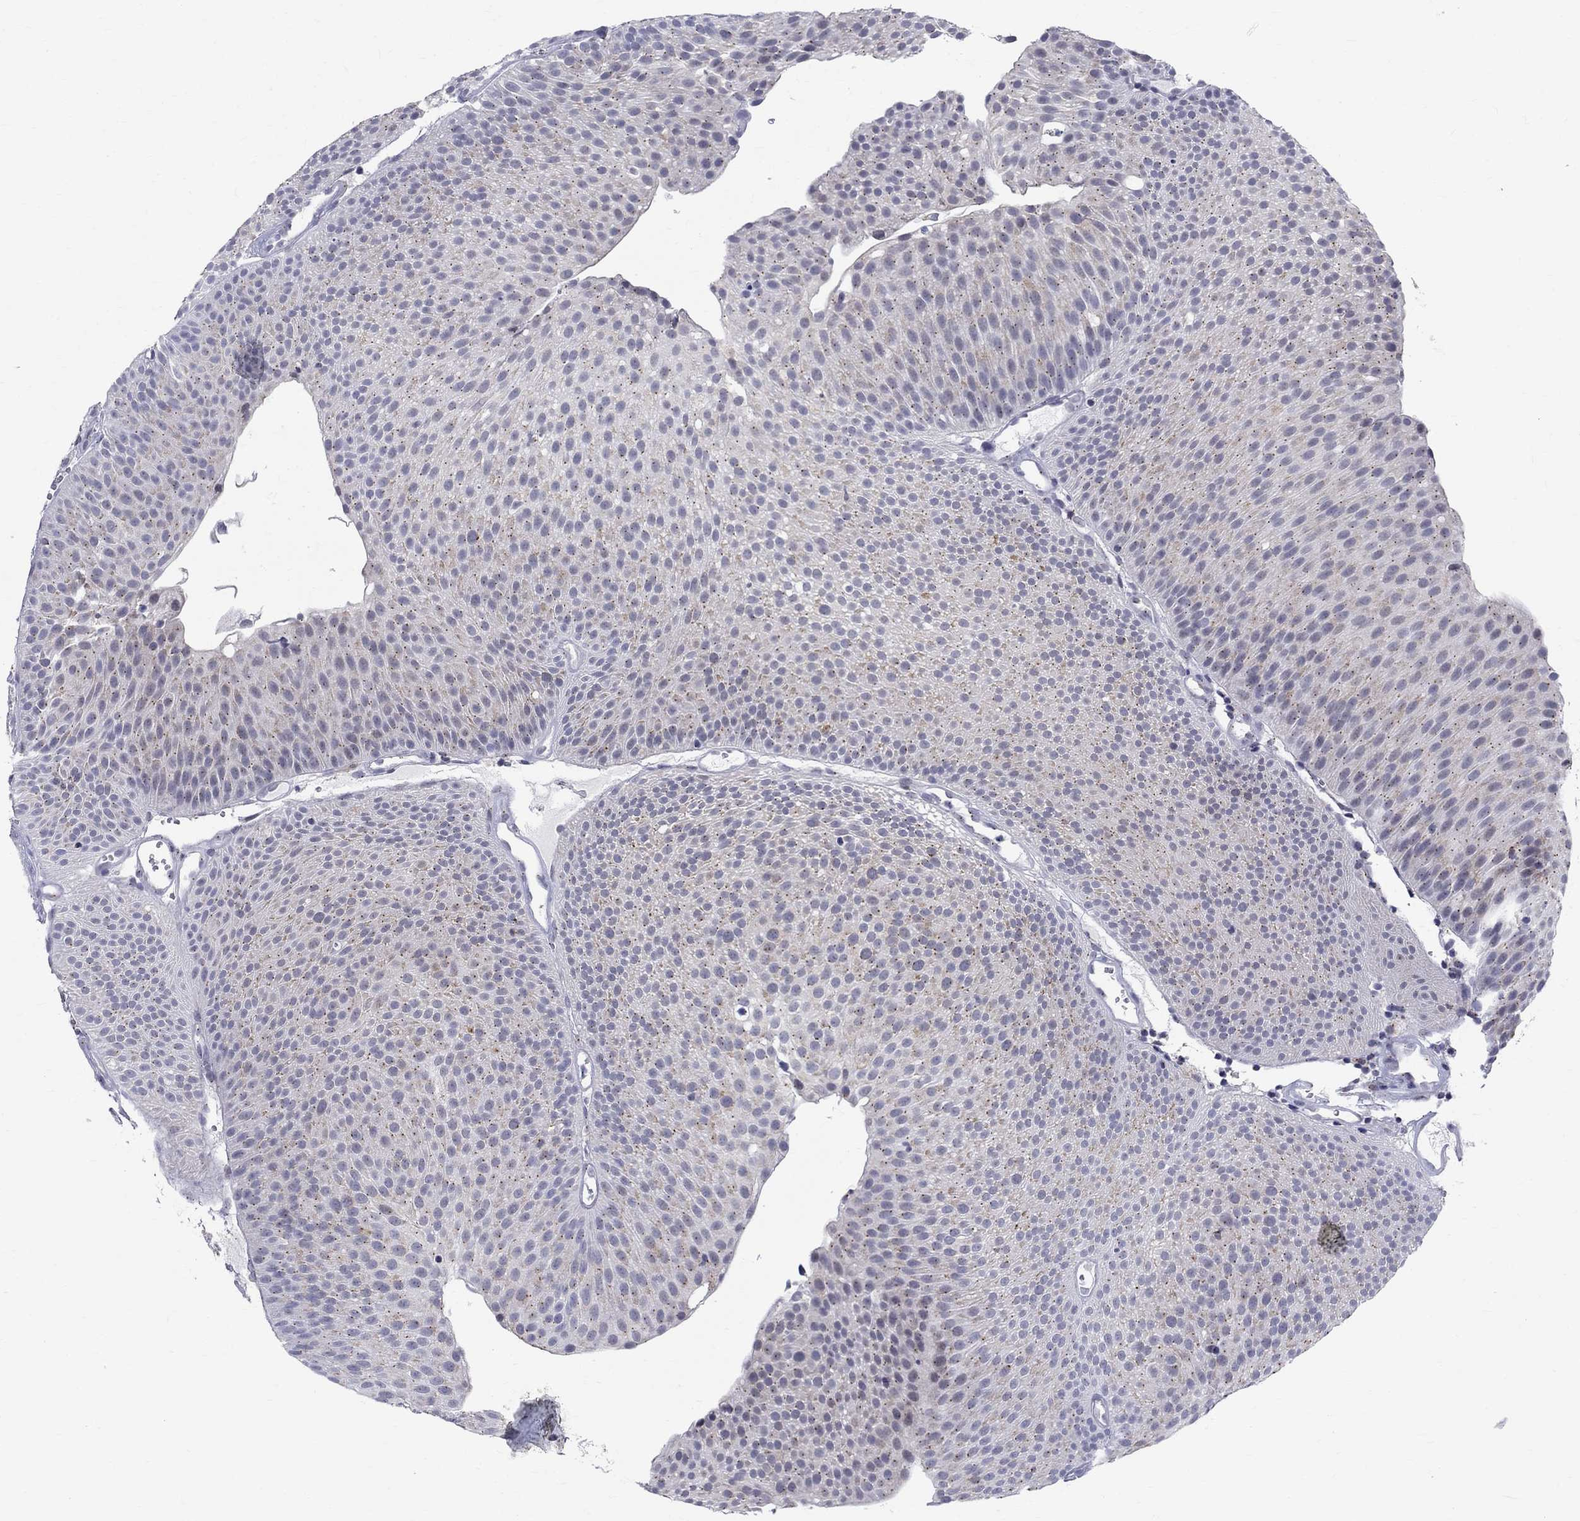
{"staining": {"intensity": "negative", "quantity": "none", "location": "none"}, "tissue": "urothelial cancer", "cell_type": "Tumor cells", "image_type": "cancer", "snomed": [{"axis": "morphology", "description": "Urothelial carcinoma, Low grade"}, {"axis": "topography", "description": "Urinary bladder"}], "caption": "There is no significant staining in tumor cells of low-grade urothelial carcinoma.", "gene": "CEP43", "patient": {"sex": "male", "age": 65}}